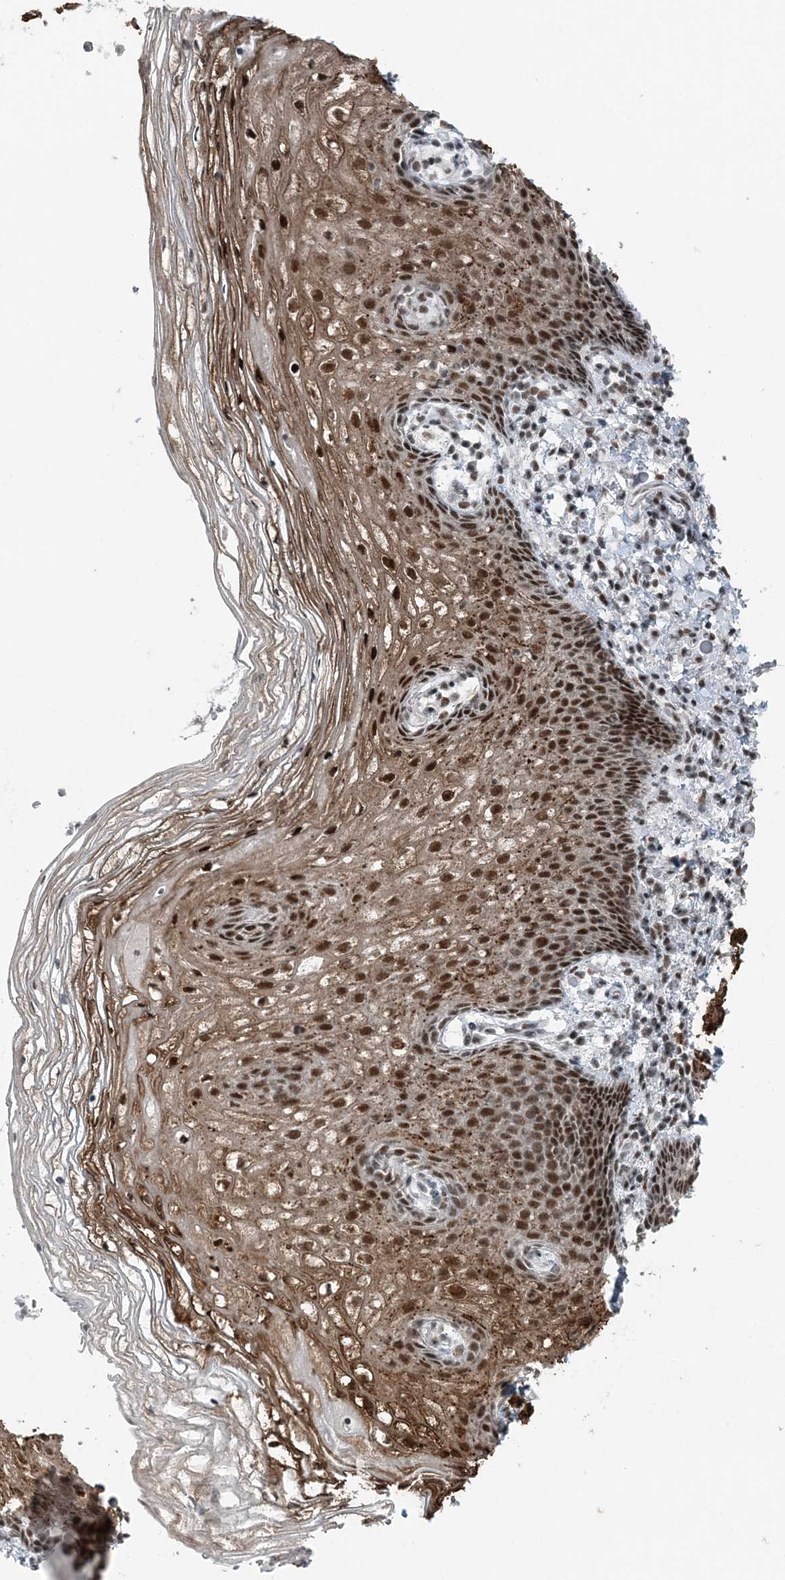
{"staining": {"intensity": "strong", "quantity": ">75%", "location": "cytoplasmic/membranous,nuclear"}, "tissue": "vagina", "cell_type": "Squamous epithelial cells", "image_type": "normal", "snomed": [{"axis": "morphology", "description": "Normal tissue, NOS"}, {"axis": "topography", "description": "Vagina"}], "caption": "Squamous epithelial cells demonstrate high levels of strong cytoplasmic/membranous,nuclear positivity in about >75% of cells in normal human vagina.", "gene": "YTHDC1", "patient": {"sex": "female", "age": 60}}